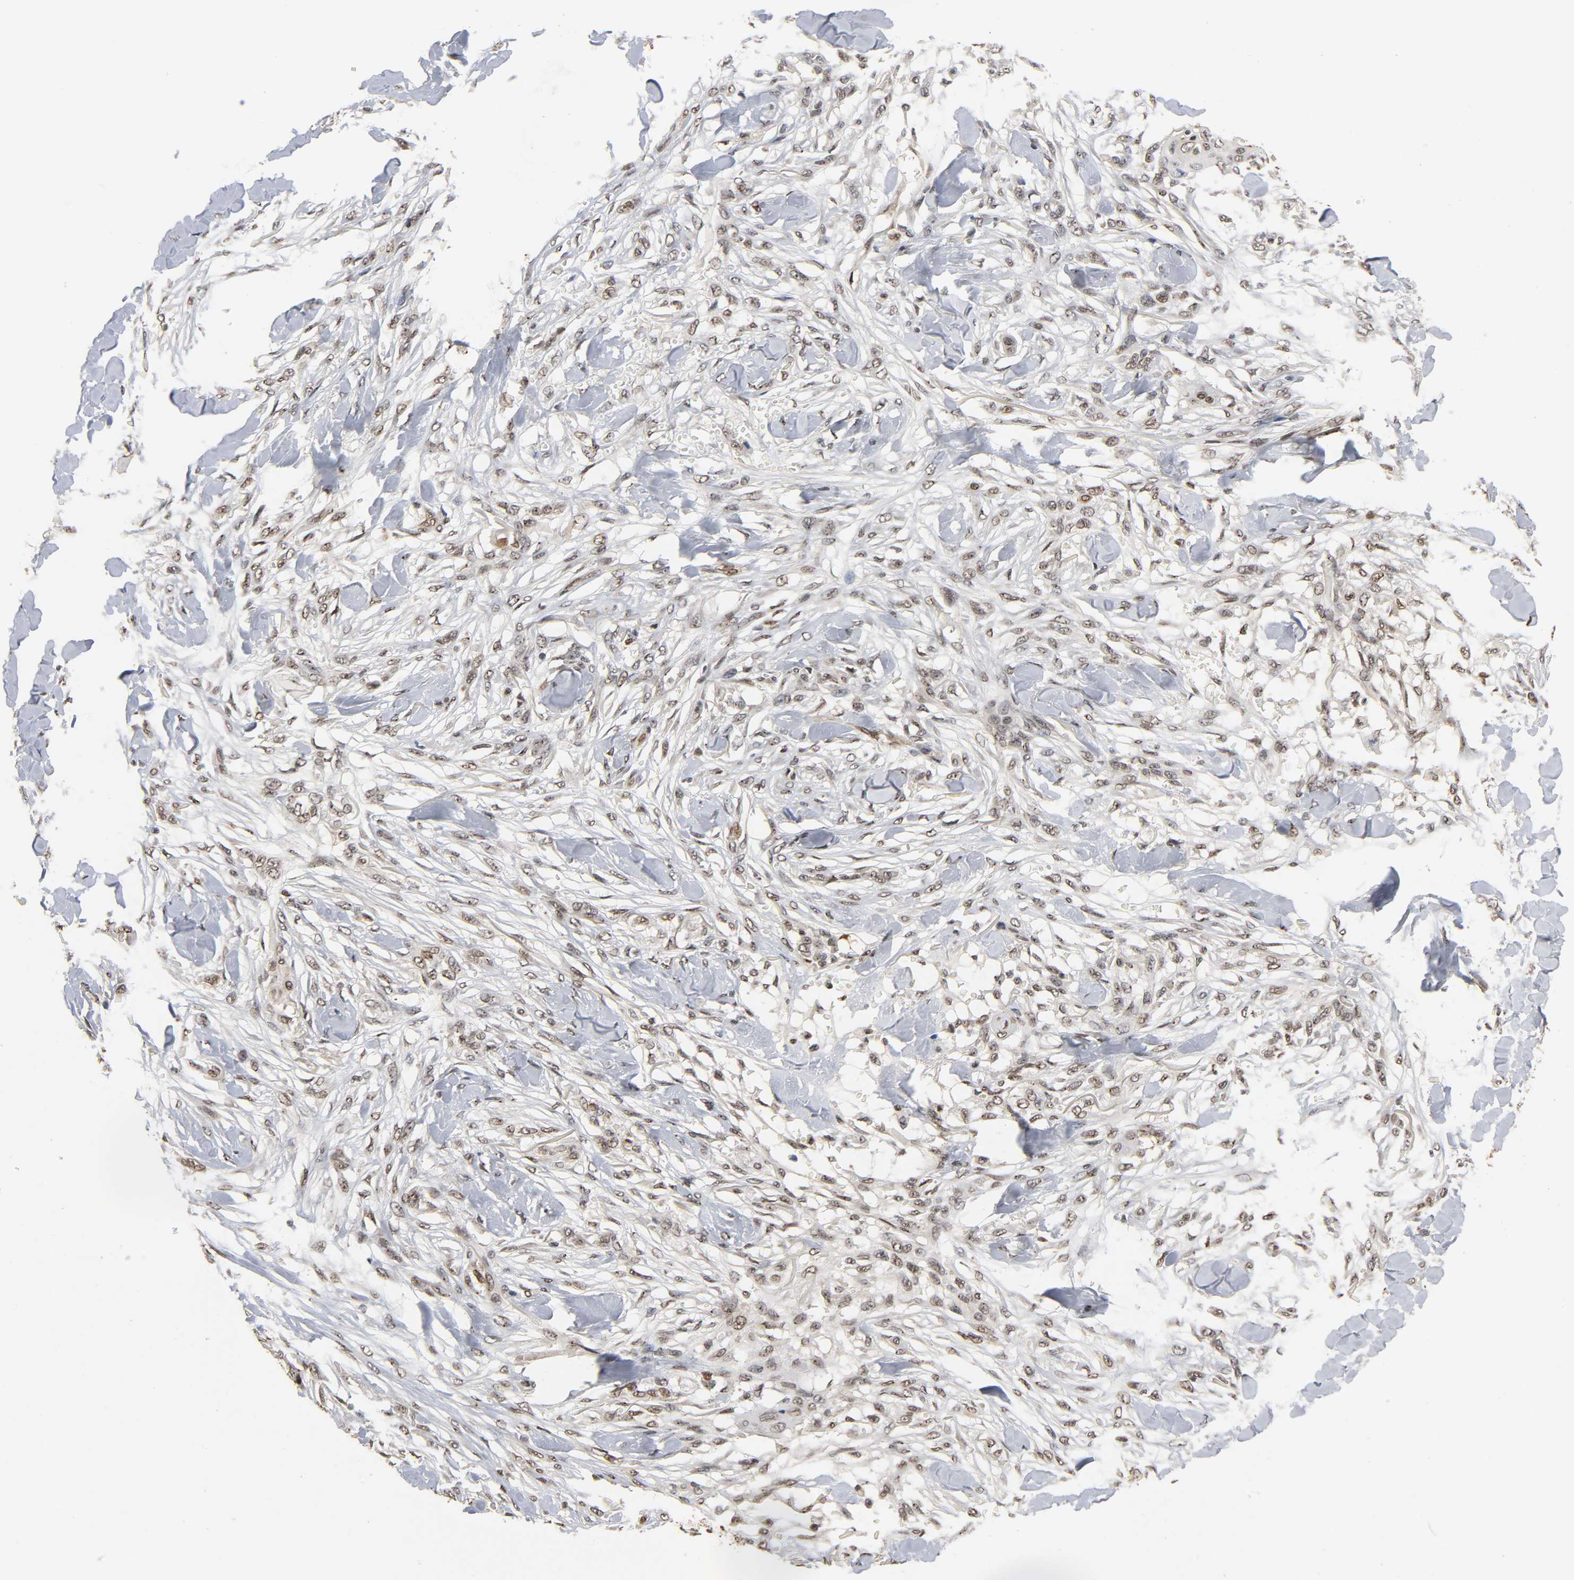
{"staining": {"intensity": "moderate", "quantity": ">75%", "location": "nuclear"}, "tissue": "skin cancer", "cell_type": "Tumor cells", "image_type": "cancer", "snomed": [{"axis": "morphology", "description": "Normal tissue, NOS"}, {"axis": "morphology", "description": "Squamous cell carcinoma, NOS"}, {"axis": "topography", "description": "Skin"}], "caption": "The photomicrograph exhibits a brown stain indicating the presence of a protein in the nuclear of tumor cells in skin cancer (squamous cell carcinoma). (DAB (3,3'-diaminobenzidine) = brown stain, brightfield microscopy at high magnification).", "gene": "UBC", "patient": {"sex": "female", "age": 59}}